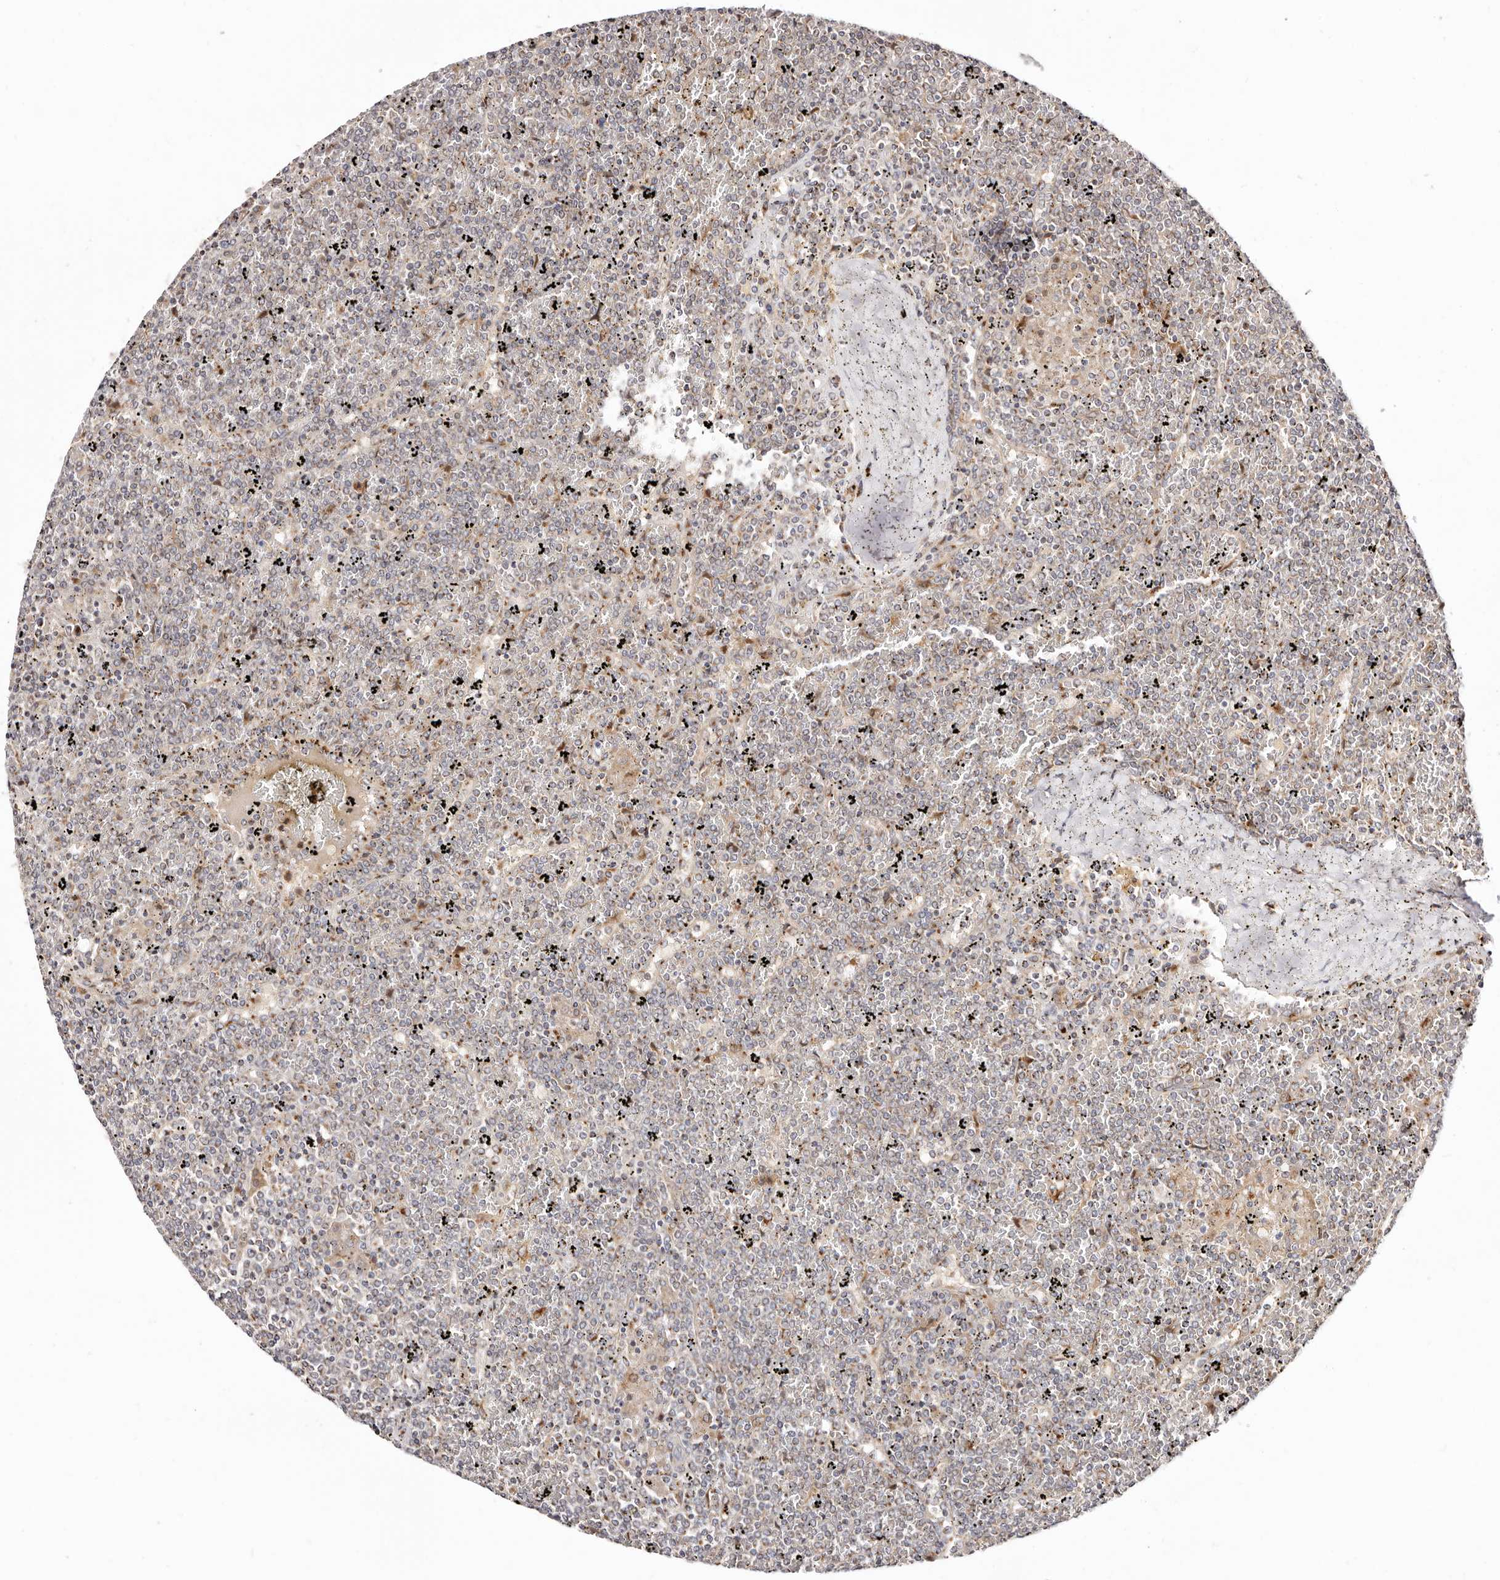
{"staining": {"intensity": "weak", "quantity": "<25%", "location": "cytoplasmic/membranous"}, "tissue": "lymphoma", "cell_type": "Tumor cells", "image_type": "cancer", "snomed": [{"axis": "morphology", "description": "Malignant lymphoma, non-Hodgkin's type, Low grade"}, {"axis": "topography", "description": "Spleen"}], "caption": "This histopathology image is of lymphoma stained with immunohistochemistry to label a protein in brown with the nuclei are counter-stained blue. There is no expression in tumor cells.", "gene": "MAPK6", "patient": {"sex": "female", "age": 19}}